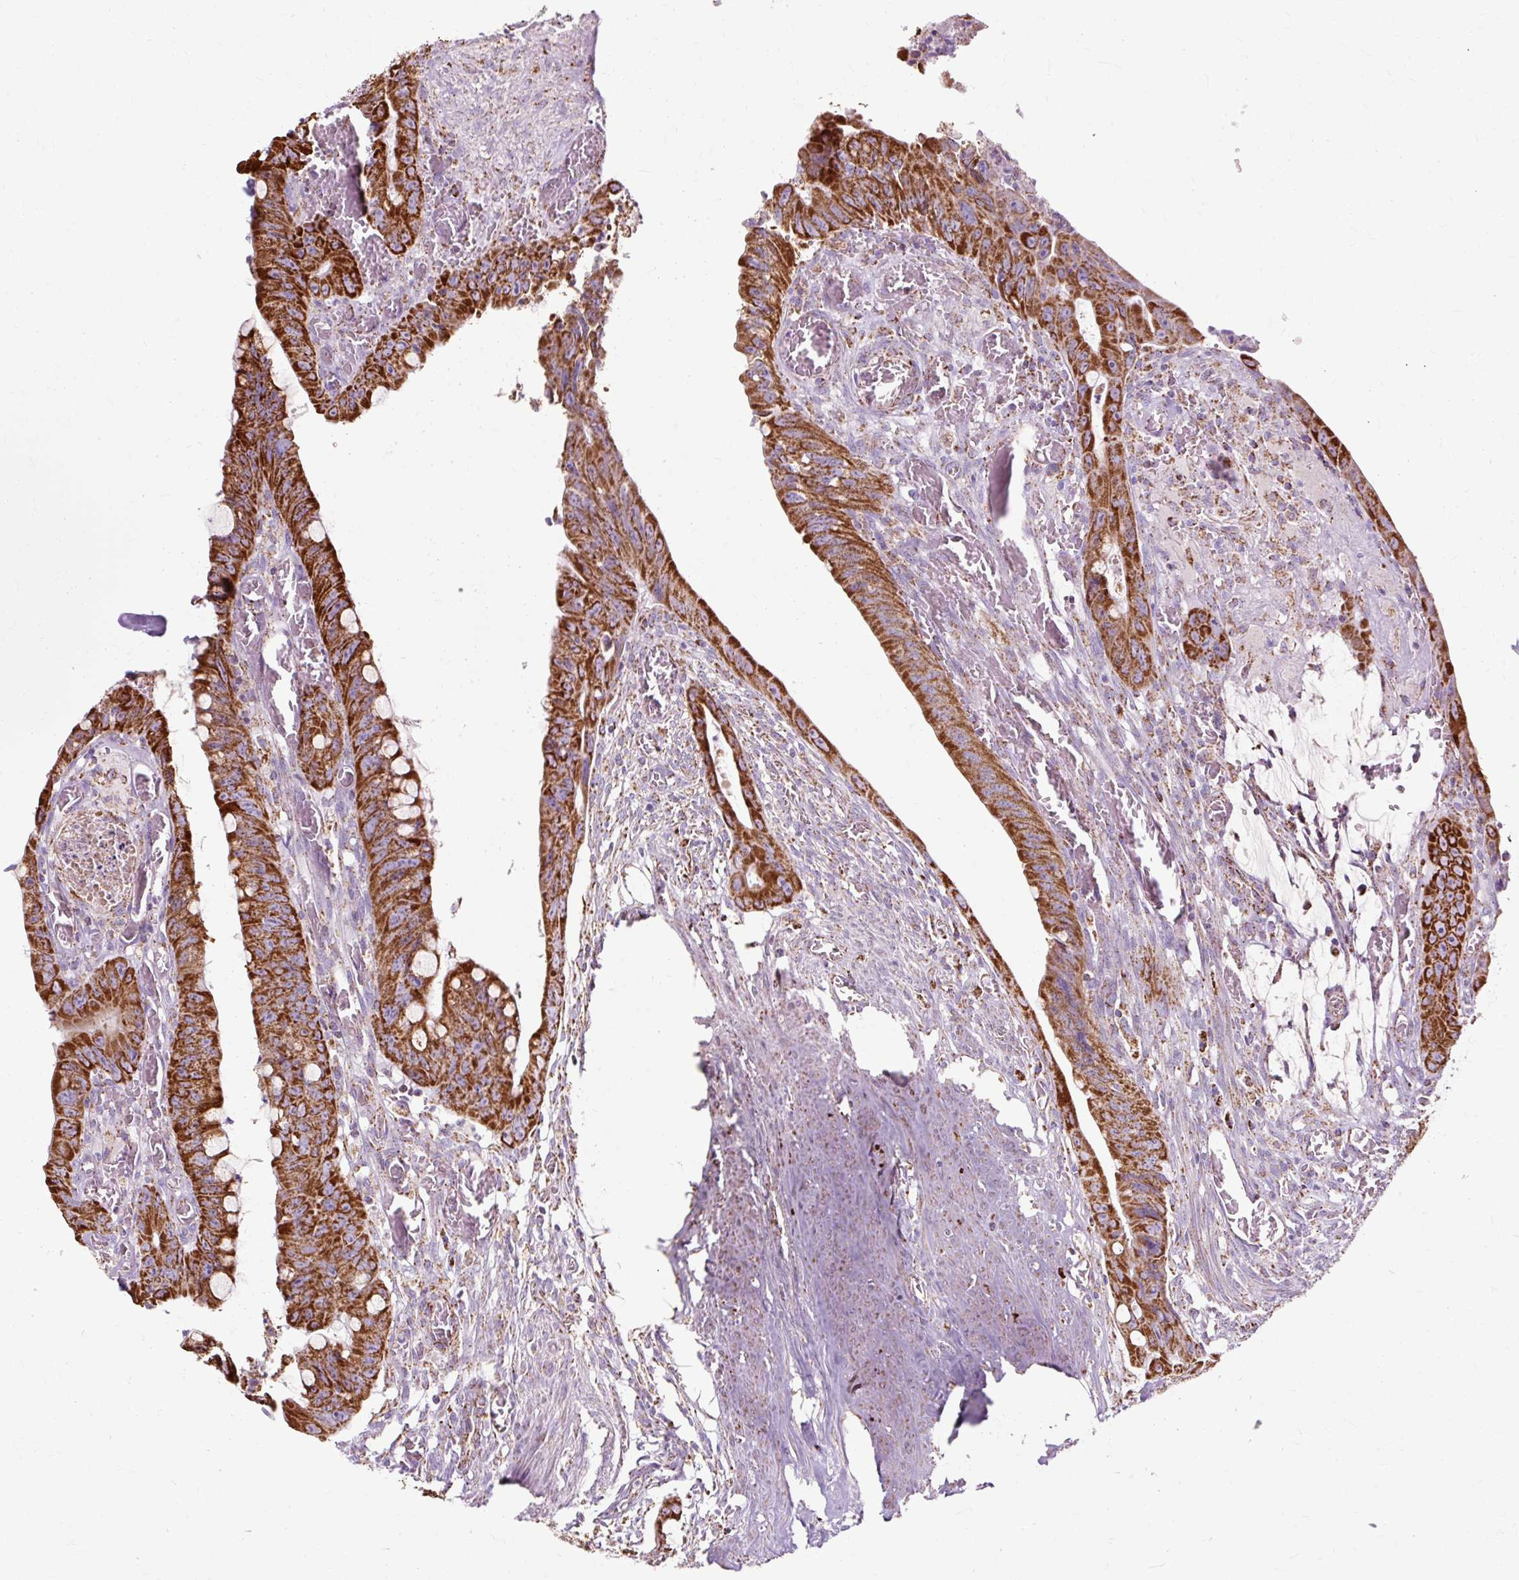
{"staining": {"intensity": "strong", "quantity": ">75%", "location": "cytoplasmic/membranous"}, "tissue": "colorectal cancer", "cell_type": "Tumor cells", "image_type": "cancer", "snomed": [{"axis": "morphology", "description": "Adenocarcinoma, NOS"}, {"axis": "topography", "description": "Rectum"}], "caption": "Strong cytoplasmic/membranous positivity is present in approximately >75% of tumor cells in adenocarcinoma (colorectal). Using DAB (3,3'-diaminobenzidine) (brown) and hematoxylin (blue) stains, captured at high magnification using brightfield microscopy.", "gene": "DLAT", "patient": {"sex": "male", "age": 78}}